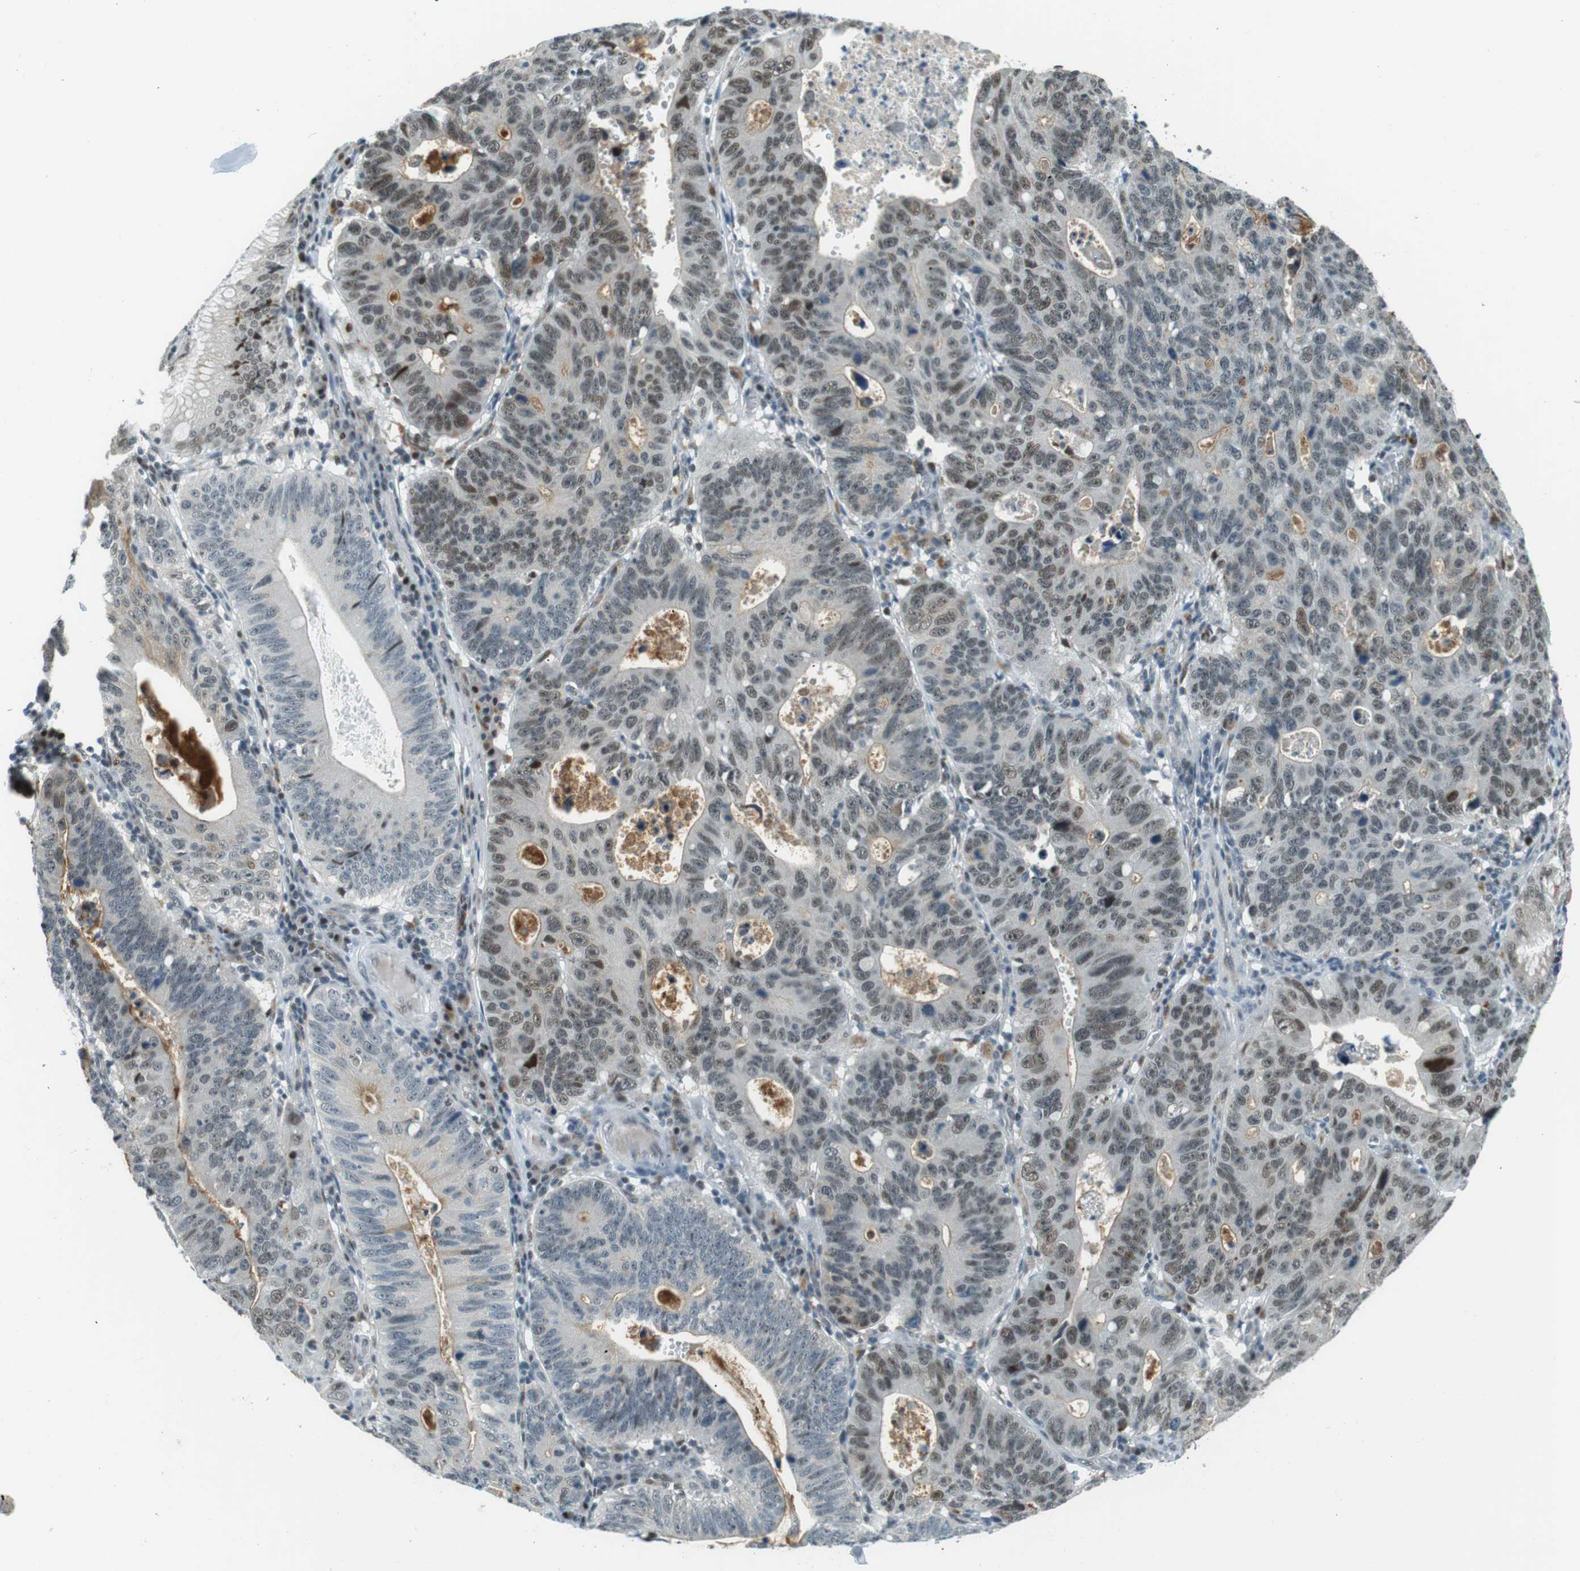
{"staining": {"intensity": "moderate", "quantity": "25%-75%", "location": "nuclear"}, "tissue": "stomach cancer", "cell_type": "Tumor cells", "image_type": "cancer", "snomed": [{"axis": "morphology", "description": "Adenocarcinoma, NOS"}, {"axis": "topography", "description": "Stomach"}], "caption": "Protein expression analysis of human stomach cancer reveals moderate nuclear expression in about 25%-75% of tumor cells.", "gene": "PJA1", "patient": {"sex": "male", "age": 59}}